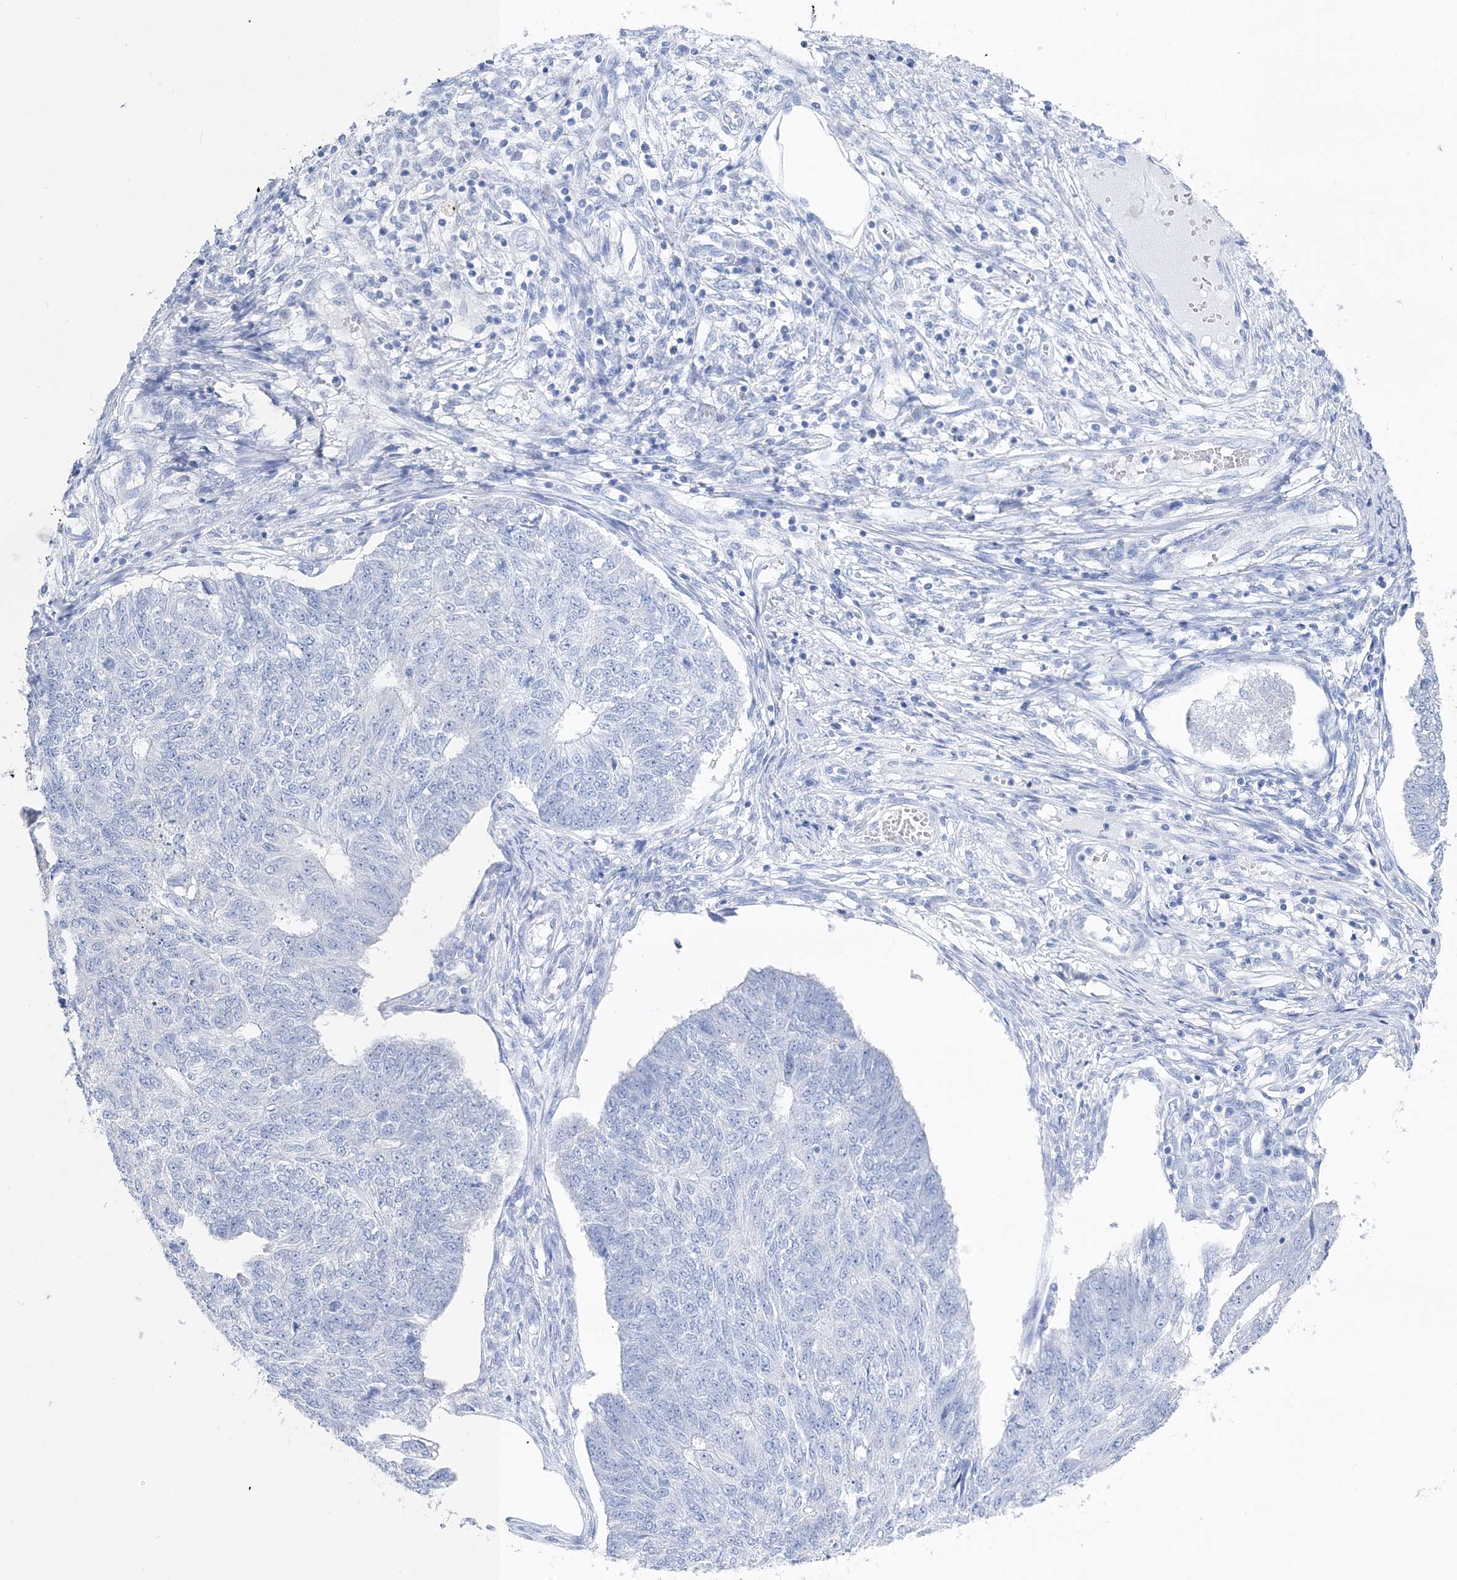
{"staining": {"intensity": "negative", "quantity": "none", "location": "none"}, "tissue": "endometrial cancer", "cell_type": "Tumor cells", "image_type": "cancer", "snomed": [{"axis": "morphology", "description": "Adenocarcinoma, NOS"}, {"axis": "topography", "description": "Endometrium"}], "caption": "The image reveals no staining of tumor cells in endometrial adenocarcinoma. (Brightfield microscopy of DAB immunohistochemistry (IHC) at high magnification).", "gene": "TSPYL6", "patient": {"sex": "female", "age": 32}}